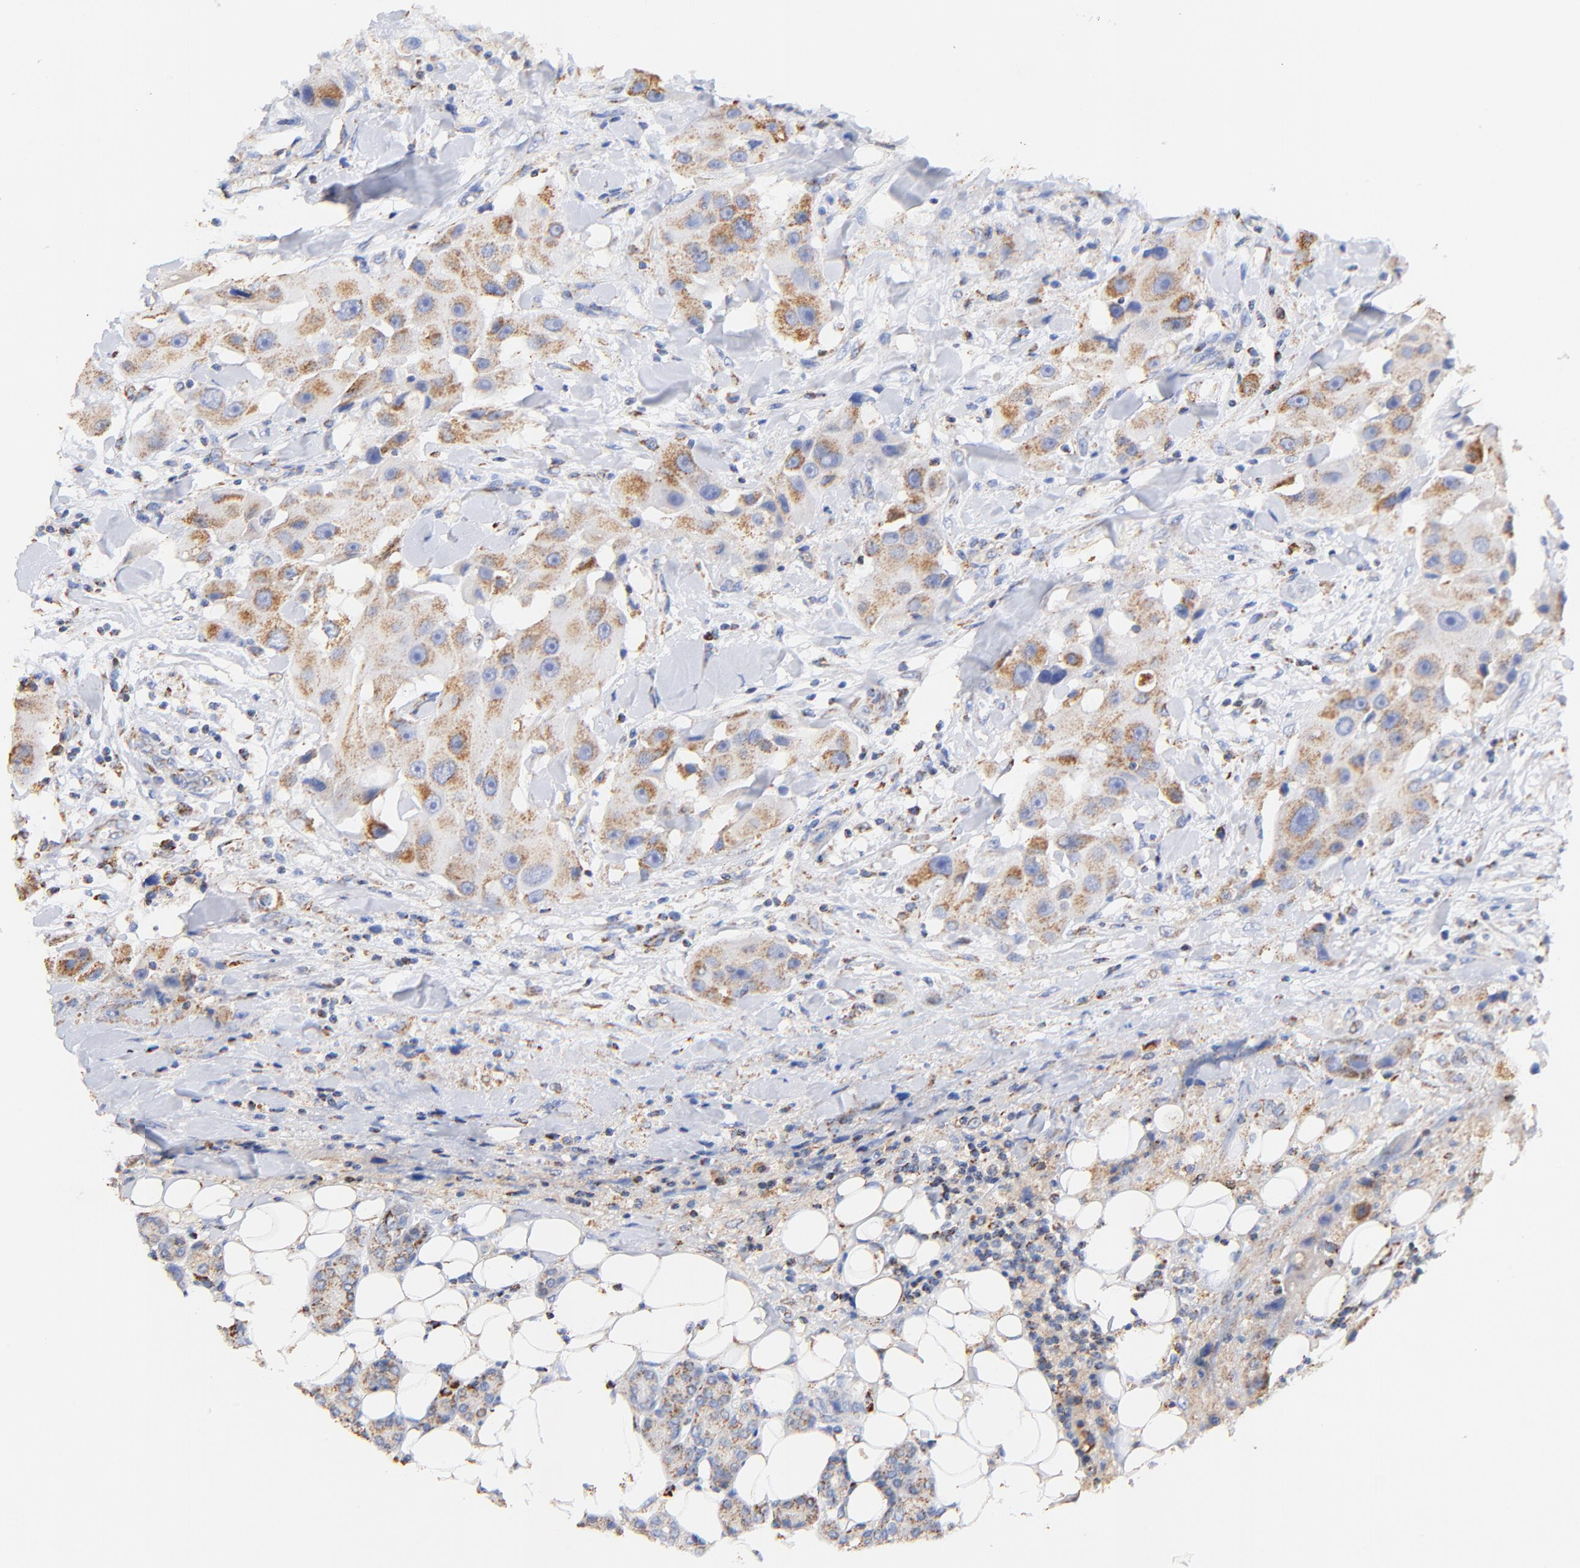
{"staining": {"intensity": "moderate", "quantity": "25%-75%", "location": "cytoplasmic/membranous"}, "tissue": "head and neck cancer", "cell_type": "Tumor cells", "image_type": "cancer", "snomed": [{"axis": "morphology", "description": "Normal tissue, NOS"}, {"axis": "morphology", "description": "Adenocarcinoma, NOS"}, {"axis": "topography", "description": "Salivary gland"}, {"axis": "topography", "description": "Head-Neck"}], "caption": "Adenocarcinoma (head and neck) stained for a protein exhibits moderate cytoplasmic/membranous positivity in tumor cells.", "gene": "ATP5F1D", "patient": {"sex": "male", "age": 80}}